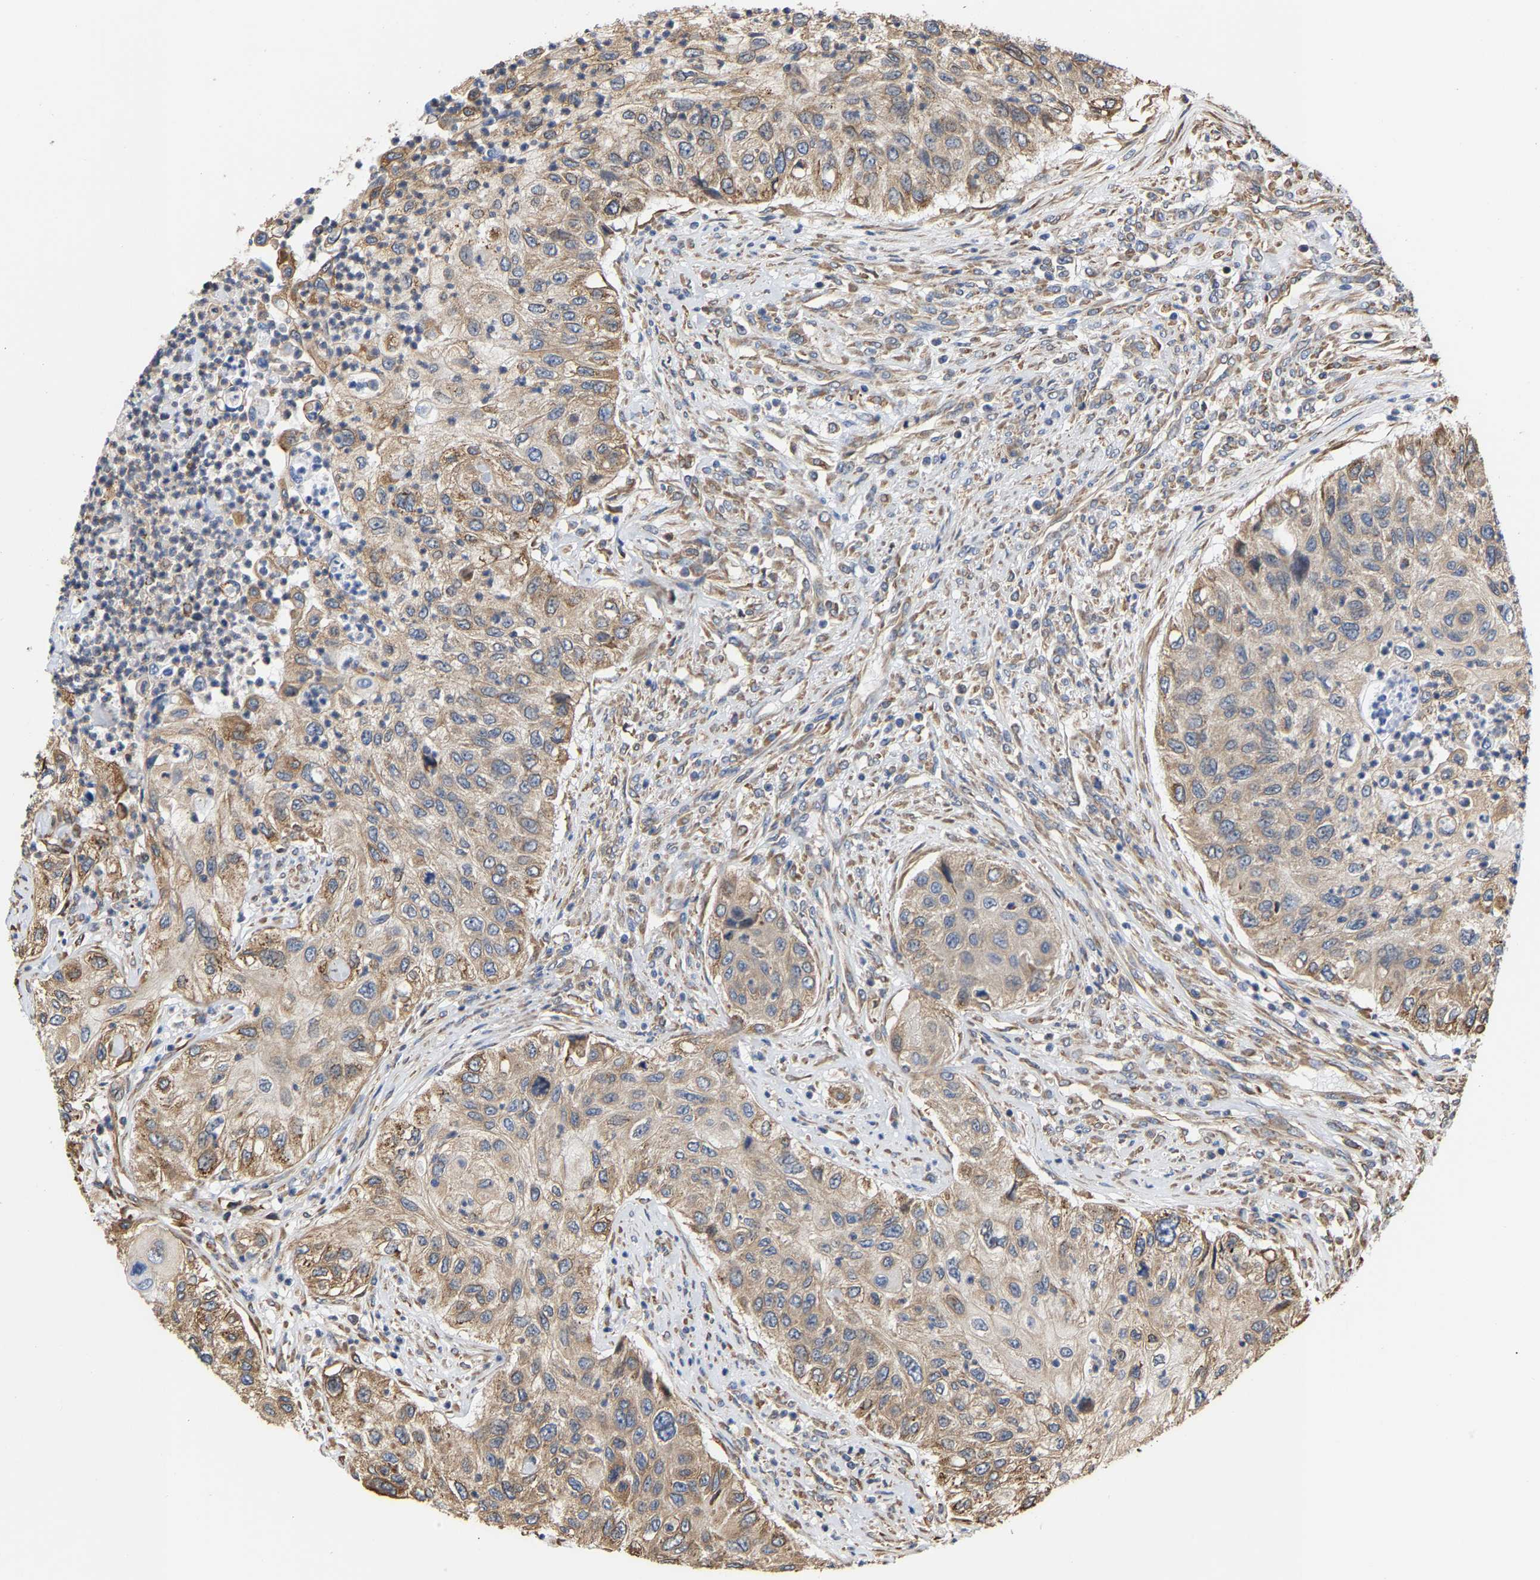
{"staining": {"intensity": "weak", "quantity": ">75%", "location": "cytoplasmic/membranous"}, "tissue": "urothelial cancer", "cell_type": "Tumor cells", "image_type": "cancer", "snomed": [{"axis": "morphology", "description": "Urothelial carcinoma, High grade"}, {"axis": "topography", "description": "Urinary bladder"}], "caption": "This photomicrograph displays IHC staining of urothelial carcinoma (high-grade), with low weak cytoplasmic/membranous expression in about >75% of tumor cells.", "gene": "ARAP1", "patient": {"sex": "female", "age": 60}}